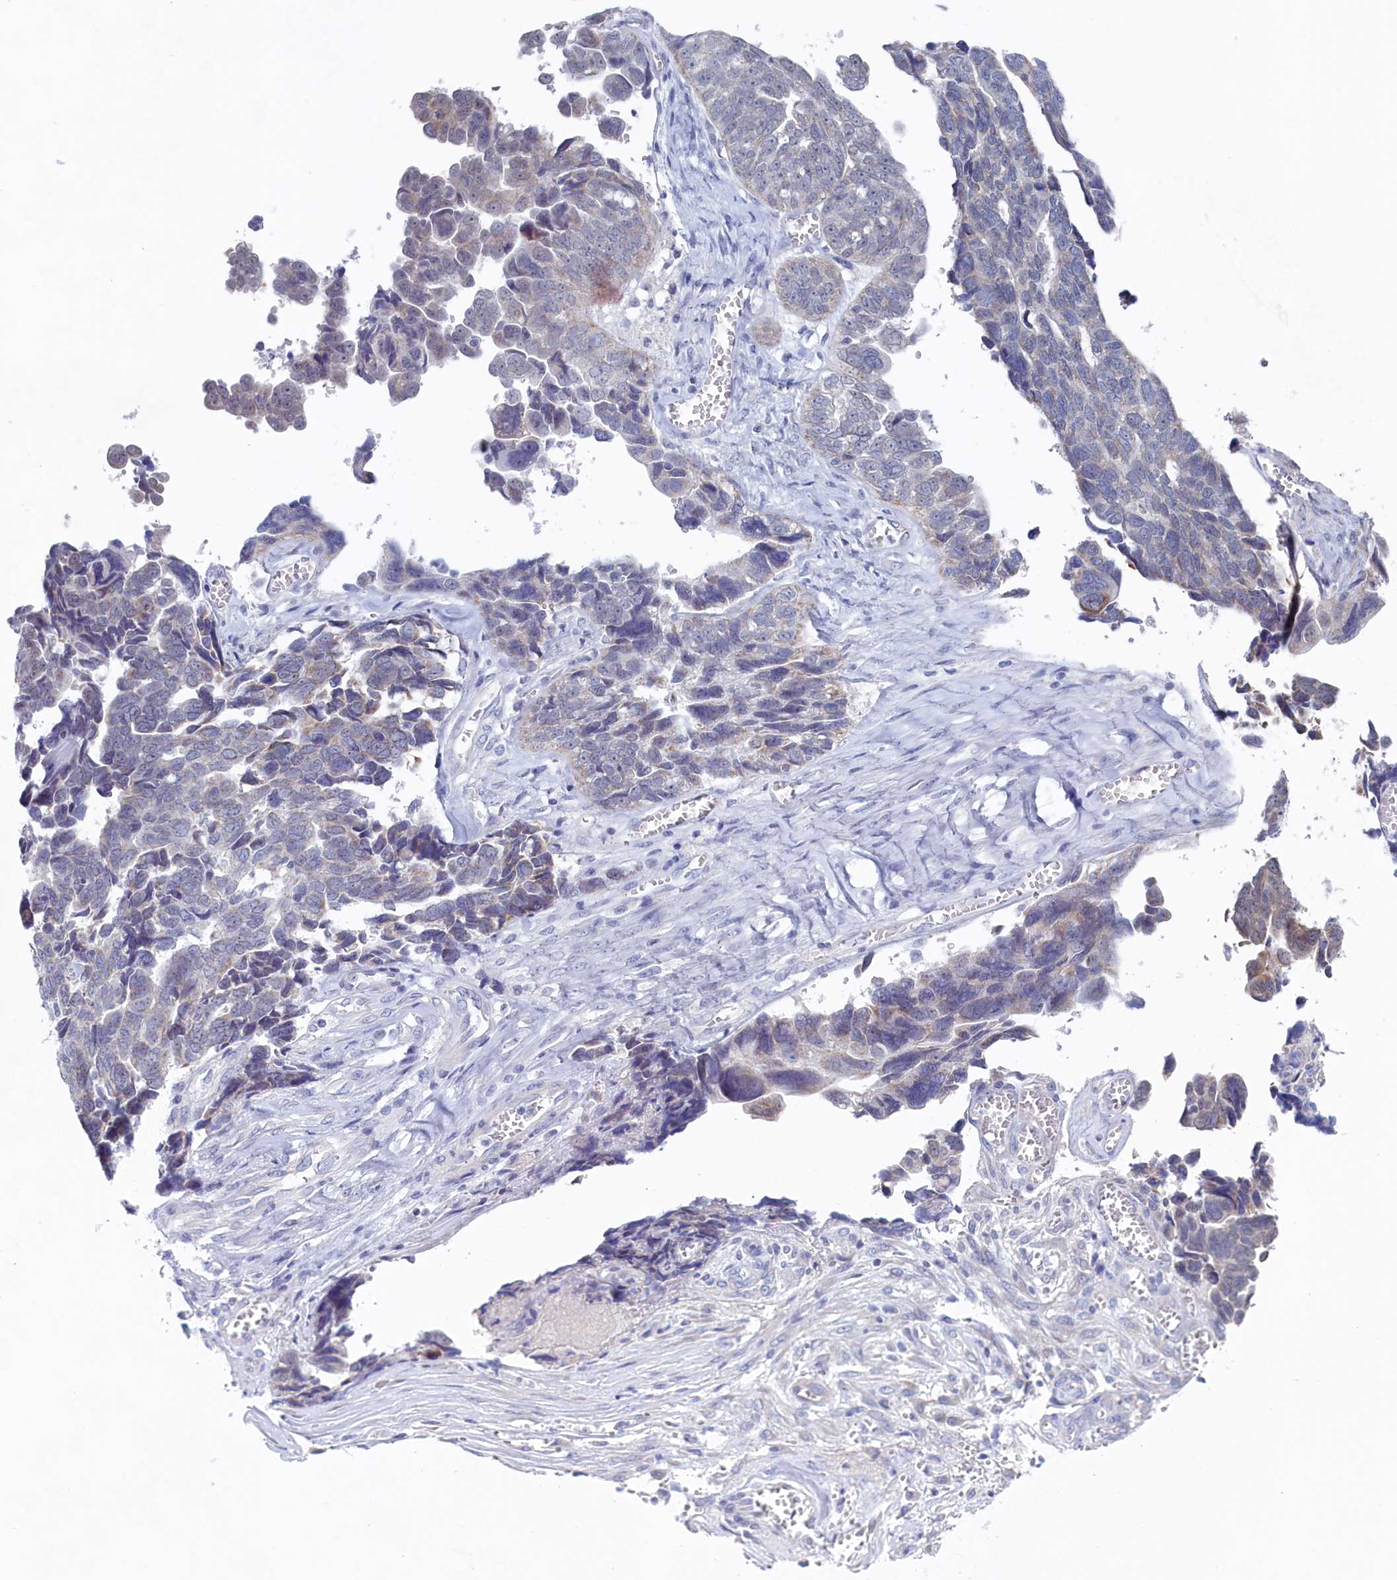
{"staining": {"intensity": "negative", "quantity": "none", "location": "none"}, "tissue": "ovarian cancer", "cell_type": "Tumor cells", "image_type": "cancer", "snomed": [{"axis": "morphology", "description": "Cystadenocarcinoma, serous, NOS"}, {"axis": "topography", "description": "Ovary"}], "caption": "Tumor cells show no significant expression in ovarian cancer (serous cystadenocarcinoma).", "gene": "WDR76", "patient": {"sex": "female", "age": 79}}